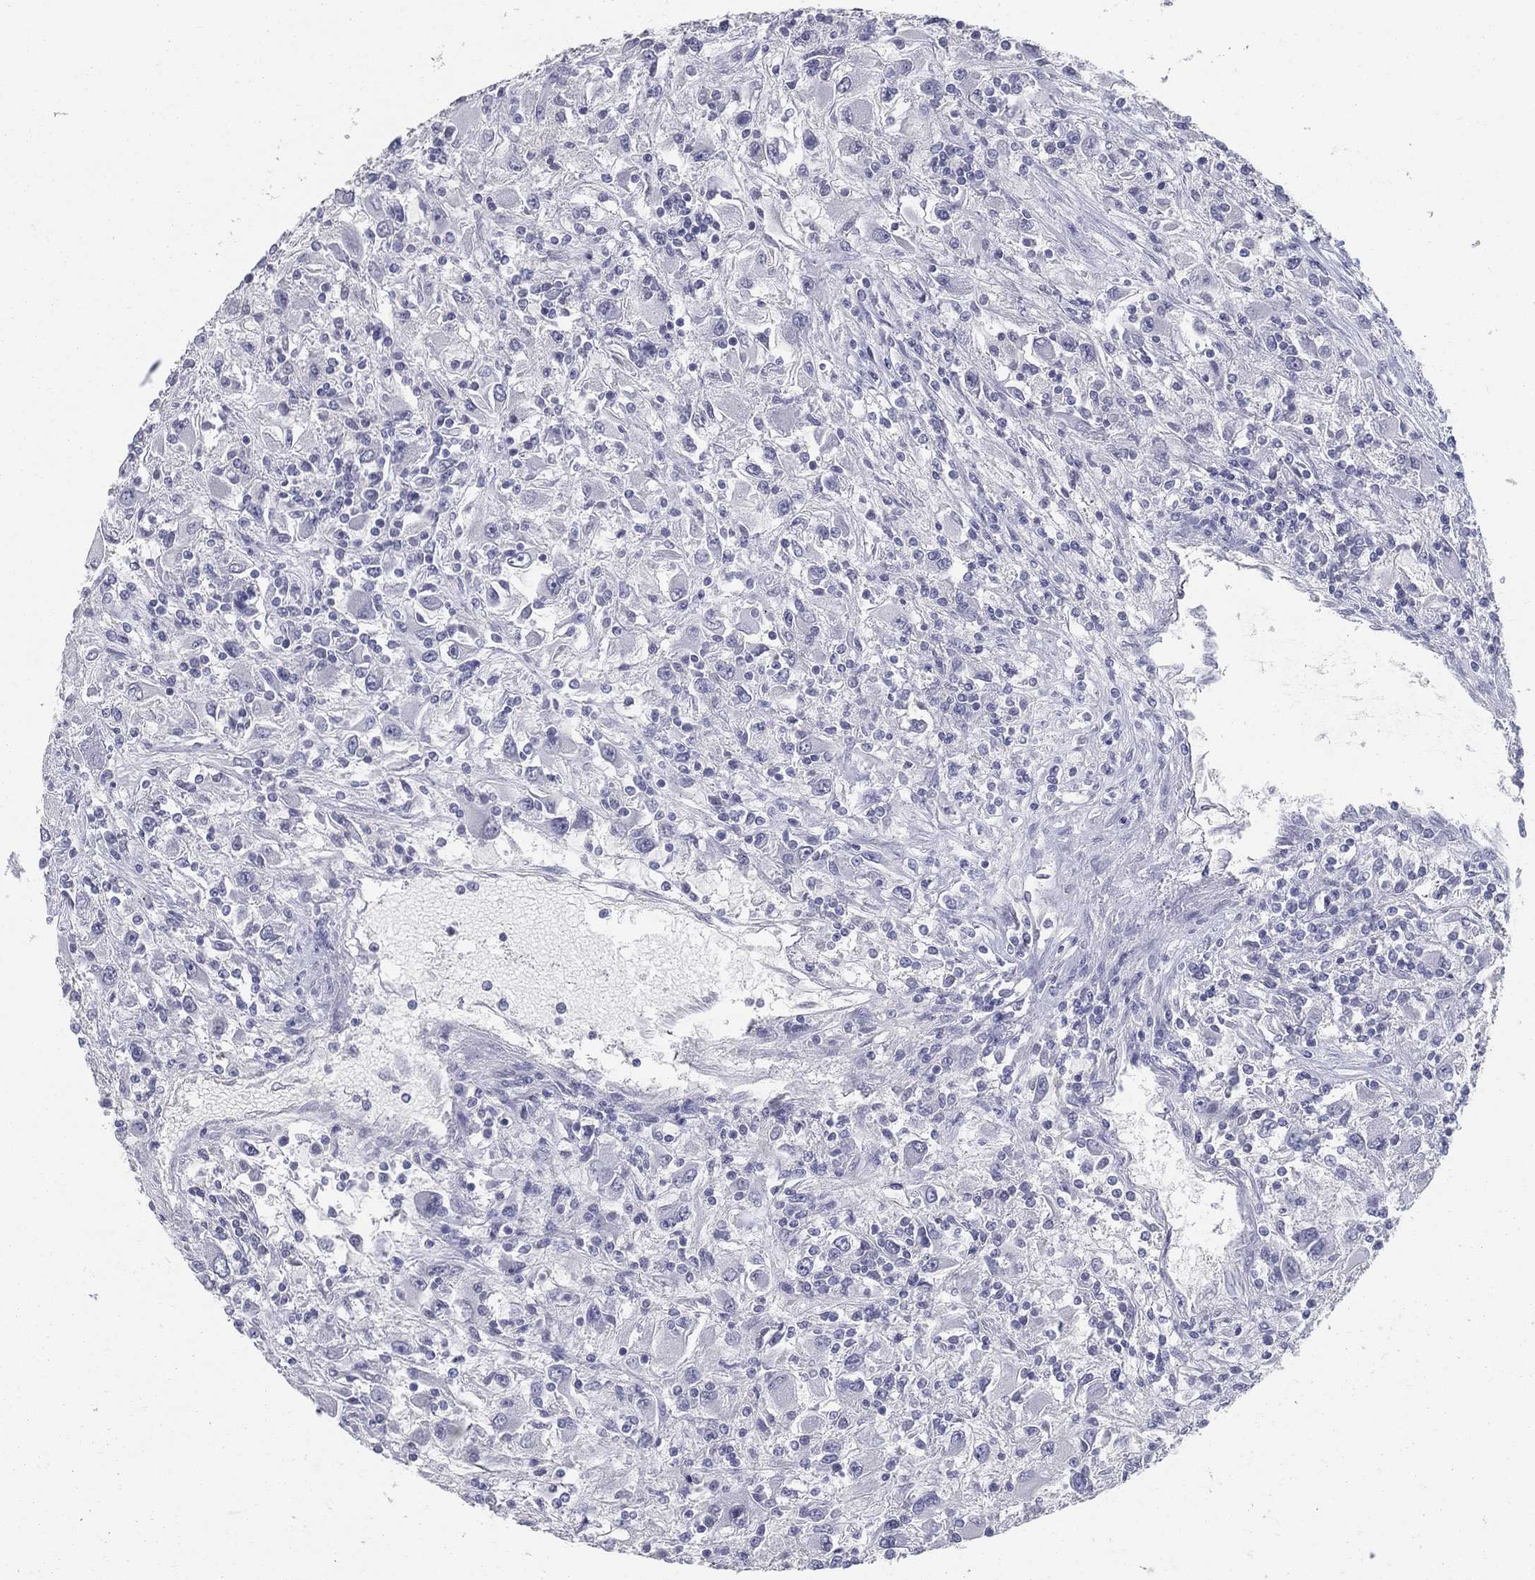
{"staining": {"intensity": "negative", "quantity": "none", "location": "none"}, "tissue": "renal cancer", "cell_type": "Tumor cells", "image_type": "cancer", "snomed": [{"axis": "morphology", "description": "Adenocarcinoma, NOS"}, {"axis": "topography", "description": "Kidney"}], "caption": "Immunohistochemical staining of human renal adenocarcinoma reveals no significant staining in tumor cells. The staining was performed using DAB (3,3'-diaminobenzidine) to visualize the protein expression in brown, while the nuclei were stained in blue with hematoxylin (Magnification: 20x).", "gene": "ACE2", "patient": {"sex": "female", "age": 67}}